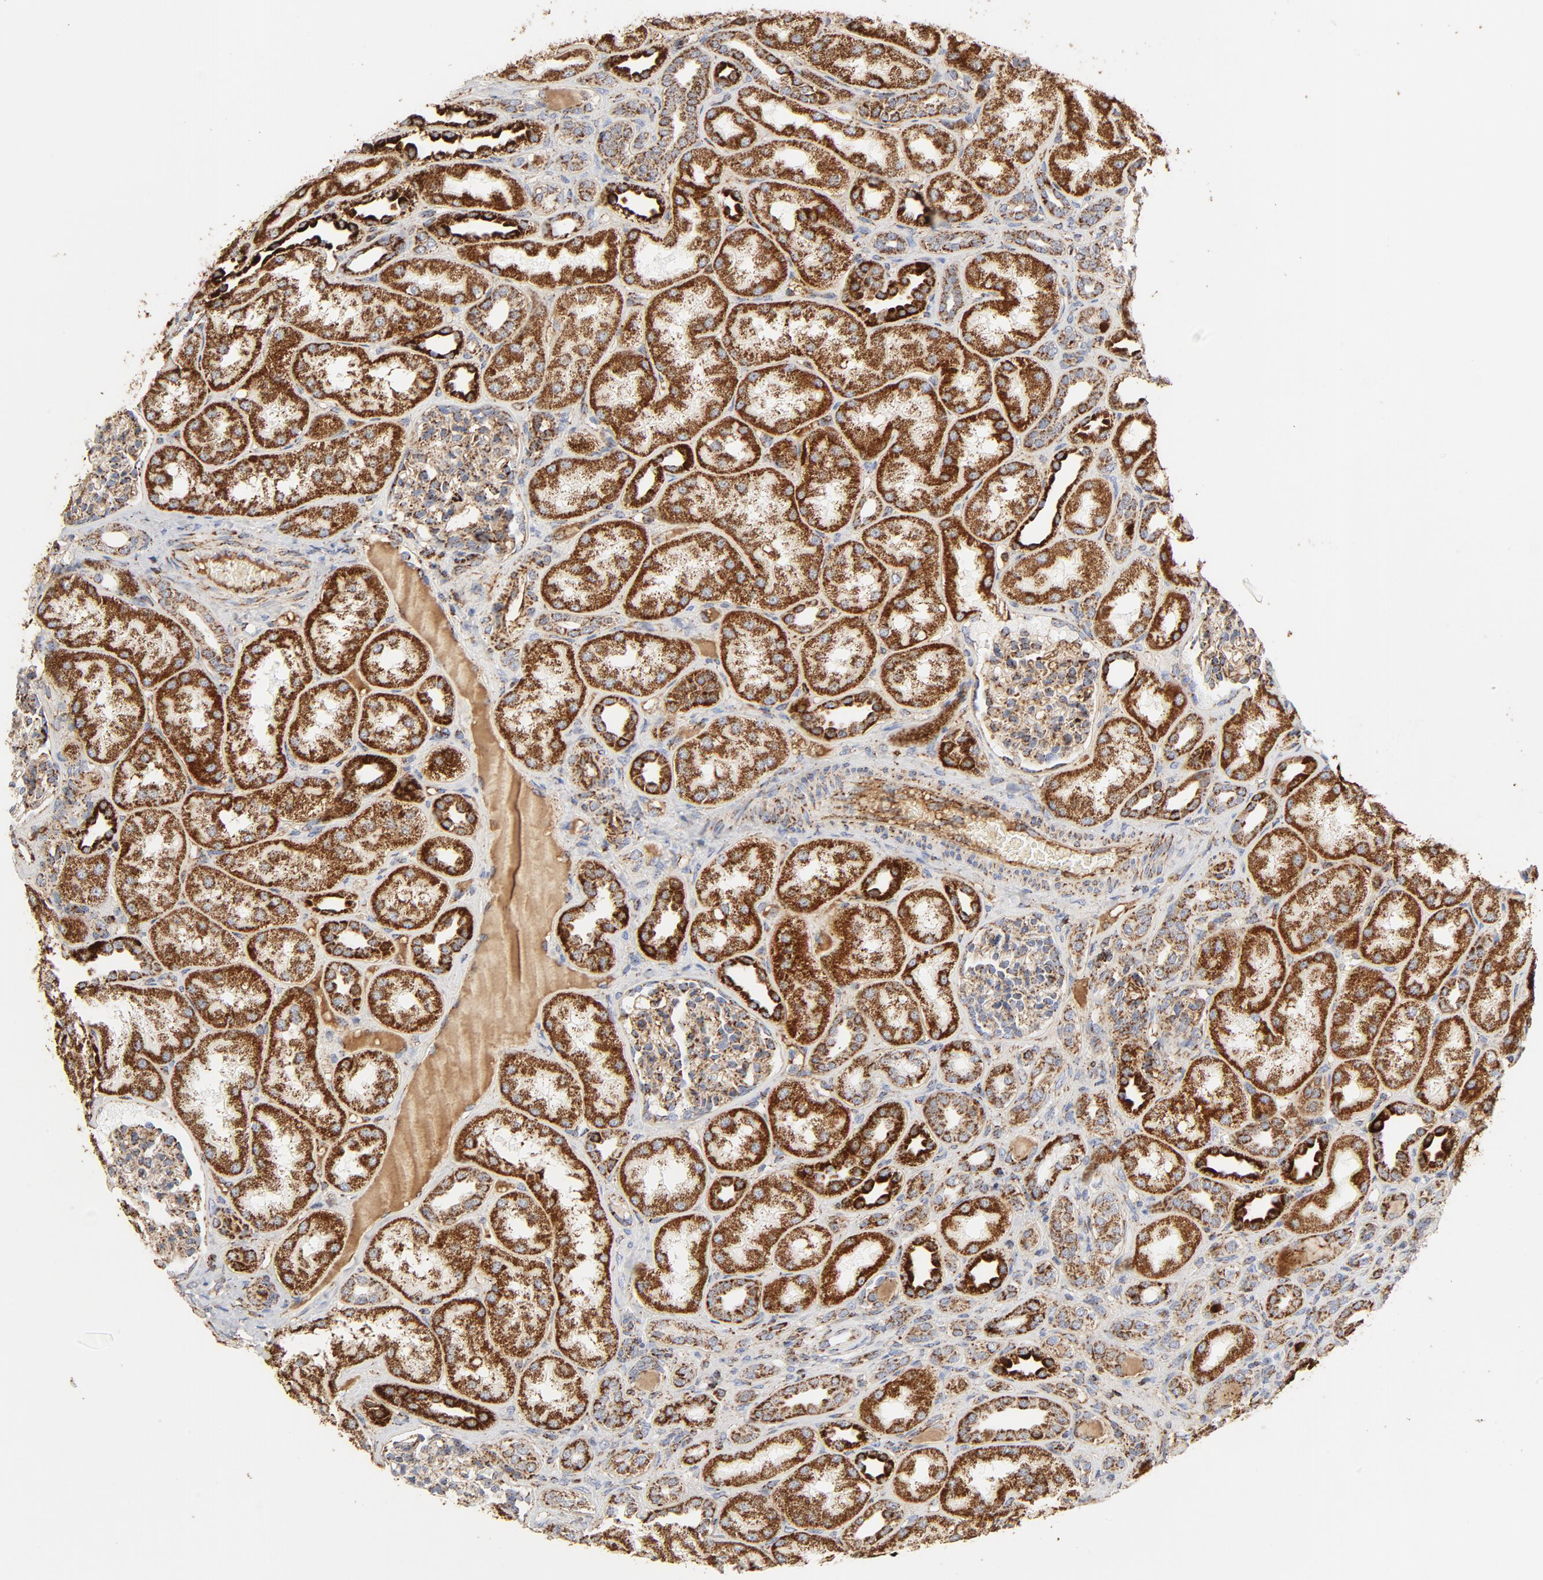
{"staining": {"intensity": "moderate", "quantity": ">75%", "location": "cytoplasmic/membranous"}, "tissue": "kidney", "cell_type": "Cells in glomeruli", "image_type": "normal", "snomed": [{"axis": "morphology", "description": "Normal tissue, NOS"}, {"axis": "topography", "description": "Kidney"}], "caption": "An immunohistochemistry (IHC) histopathology image of benign tissue is shown. Protein staining in brown shows moderate cytoplasmic/membranous positivity in kidney within cells in glomeruli. (brown staining indicates protein expression, while blue staining denotes nuclei).", "gene": "PCNX4", "patient": {"sex": "male", "age": 7}}